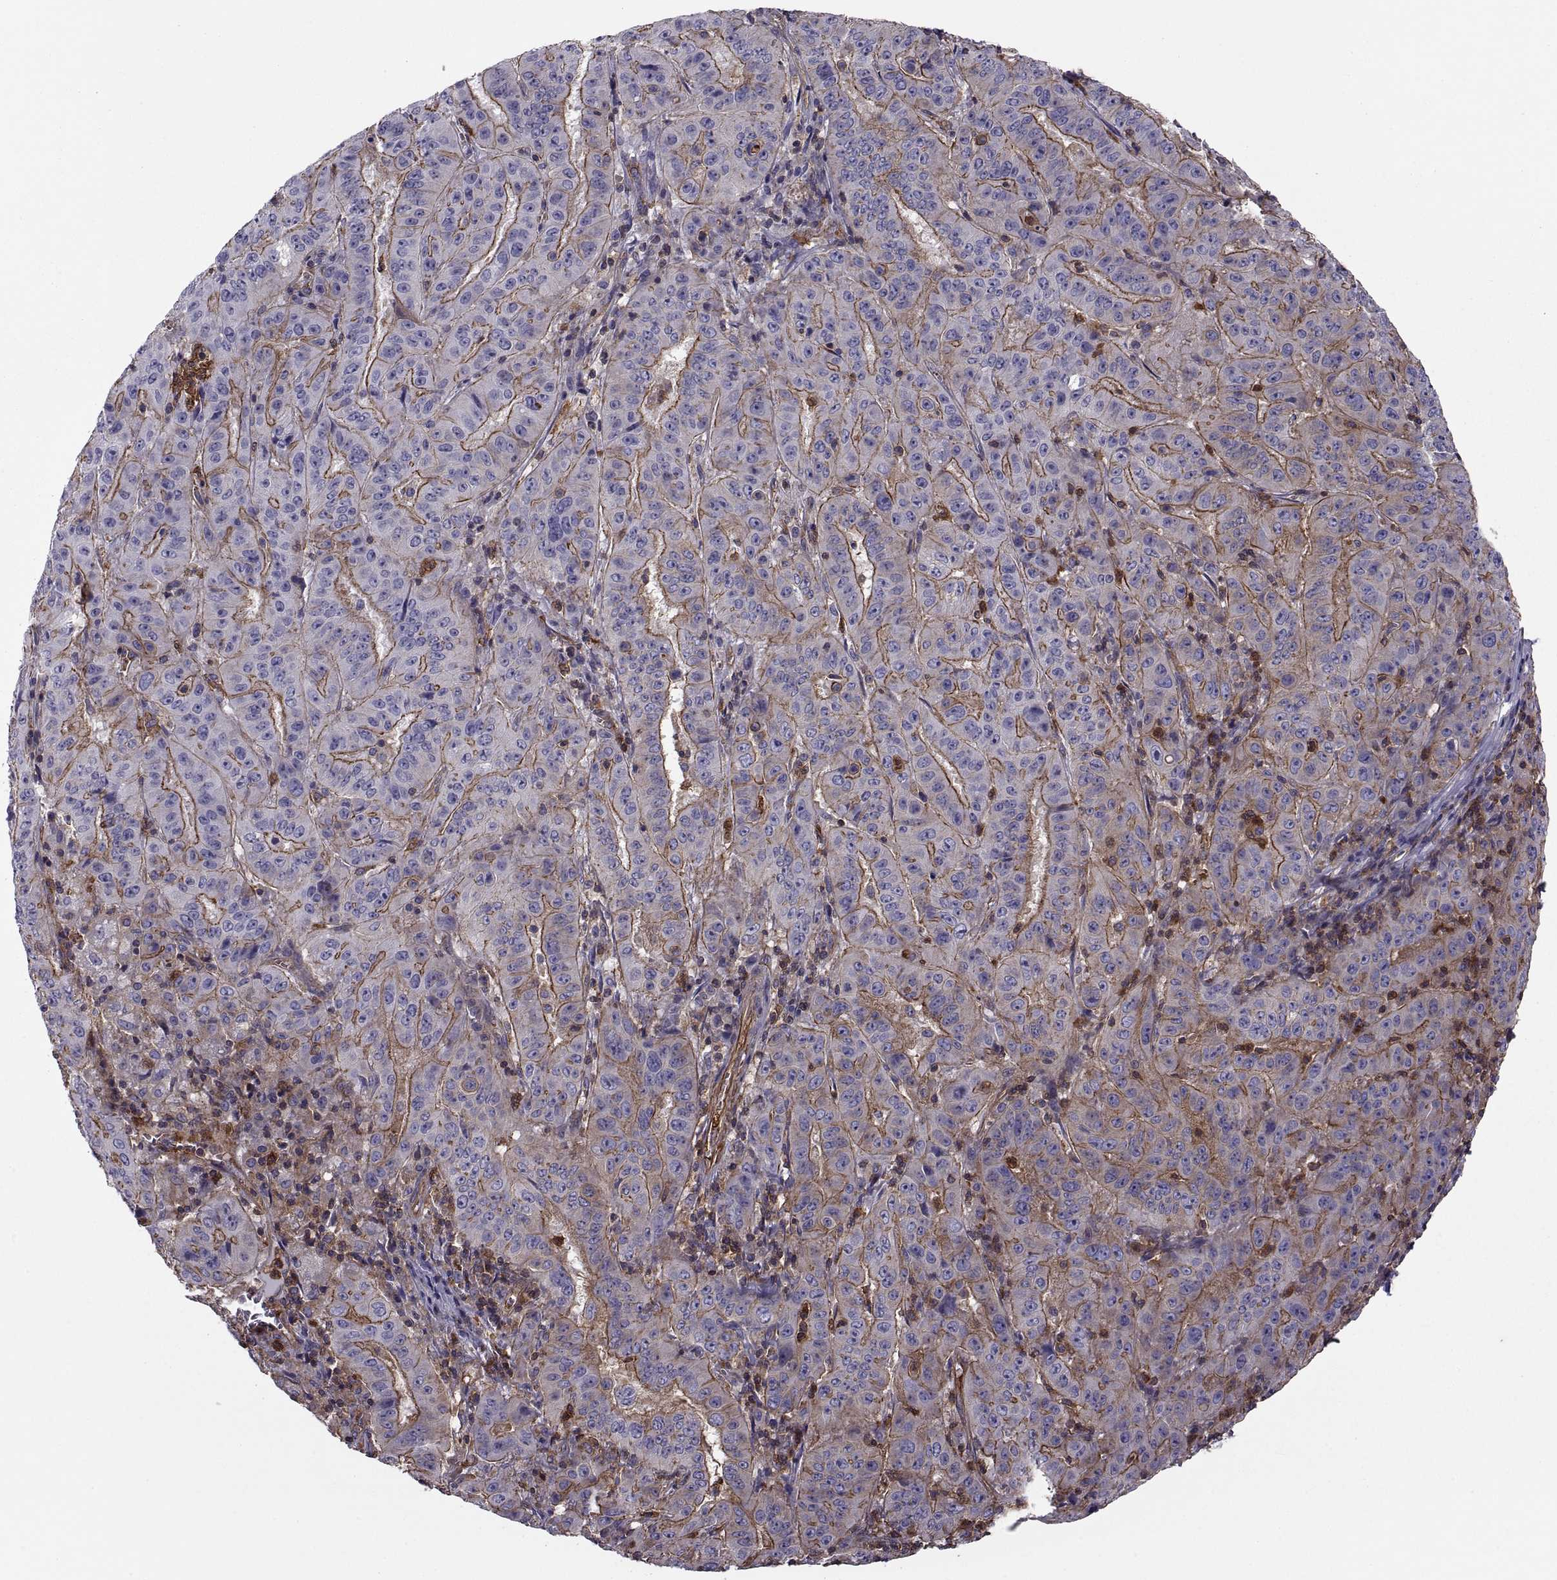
{"staining": {"intensity": "strong", "quantity": ">75%", "location": "cytoplasmic/membranous"}, "tissue": "pancreatic cancer", "cell_type": "Tumor cells", "image_type": "cancer", "snomed": [{"axis": "morphology", "description": "Adenocarcinoma, NOS"}, {"axis": "topography", "description": "Pancreas"}], "caption": "A photomicrograph of human pancreatic cancer (adenocarcinoma) stained for a protein exhibits strong cytoplasmic/membranous brown staining in tumor cells.", "gene": "MYH9", "patient": {"sex": "male", "age": 63}}